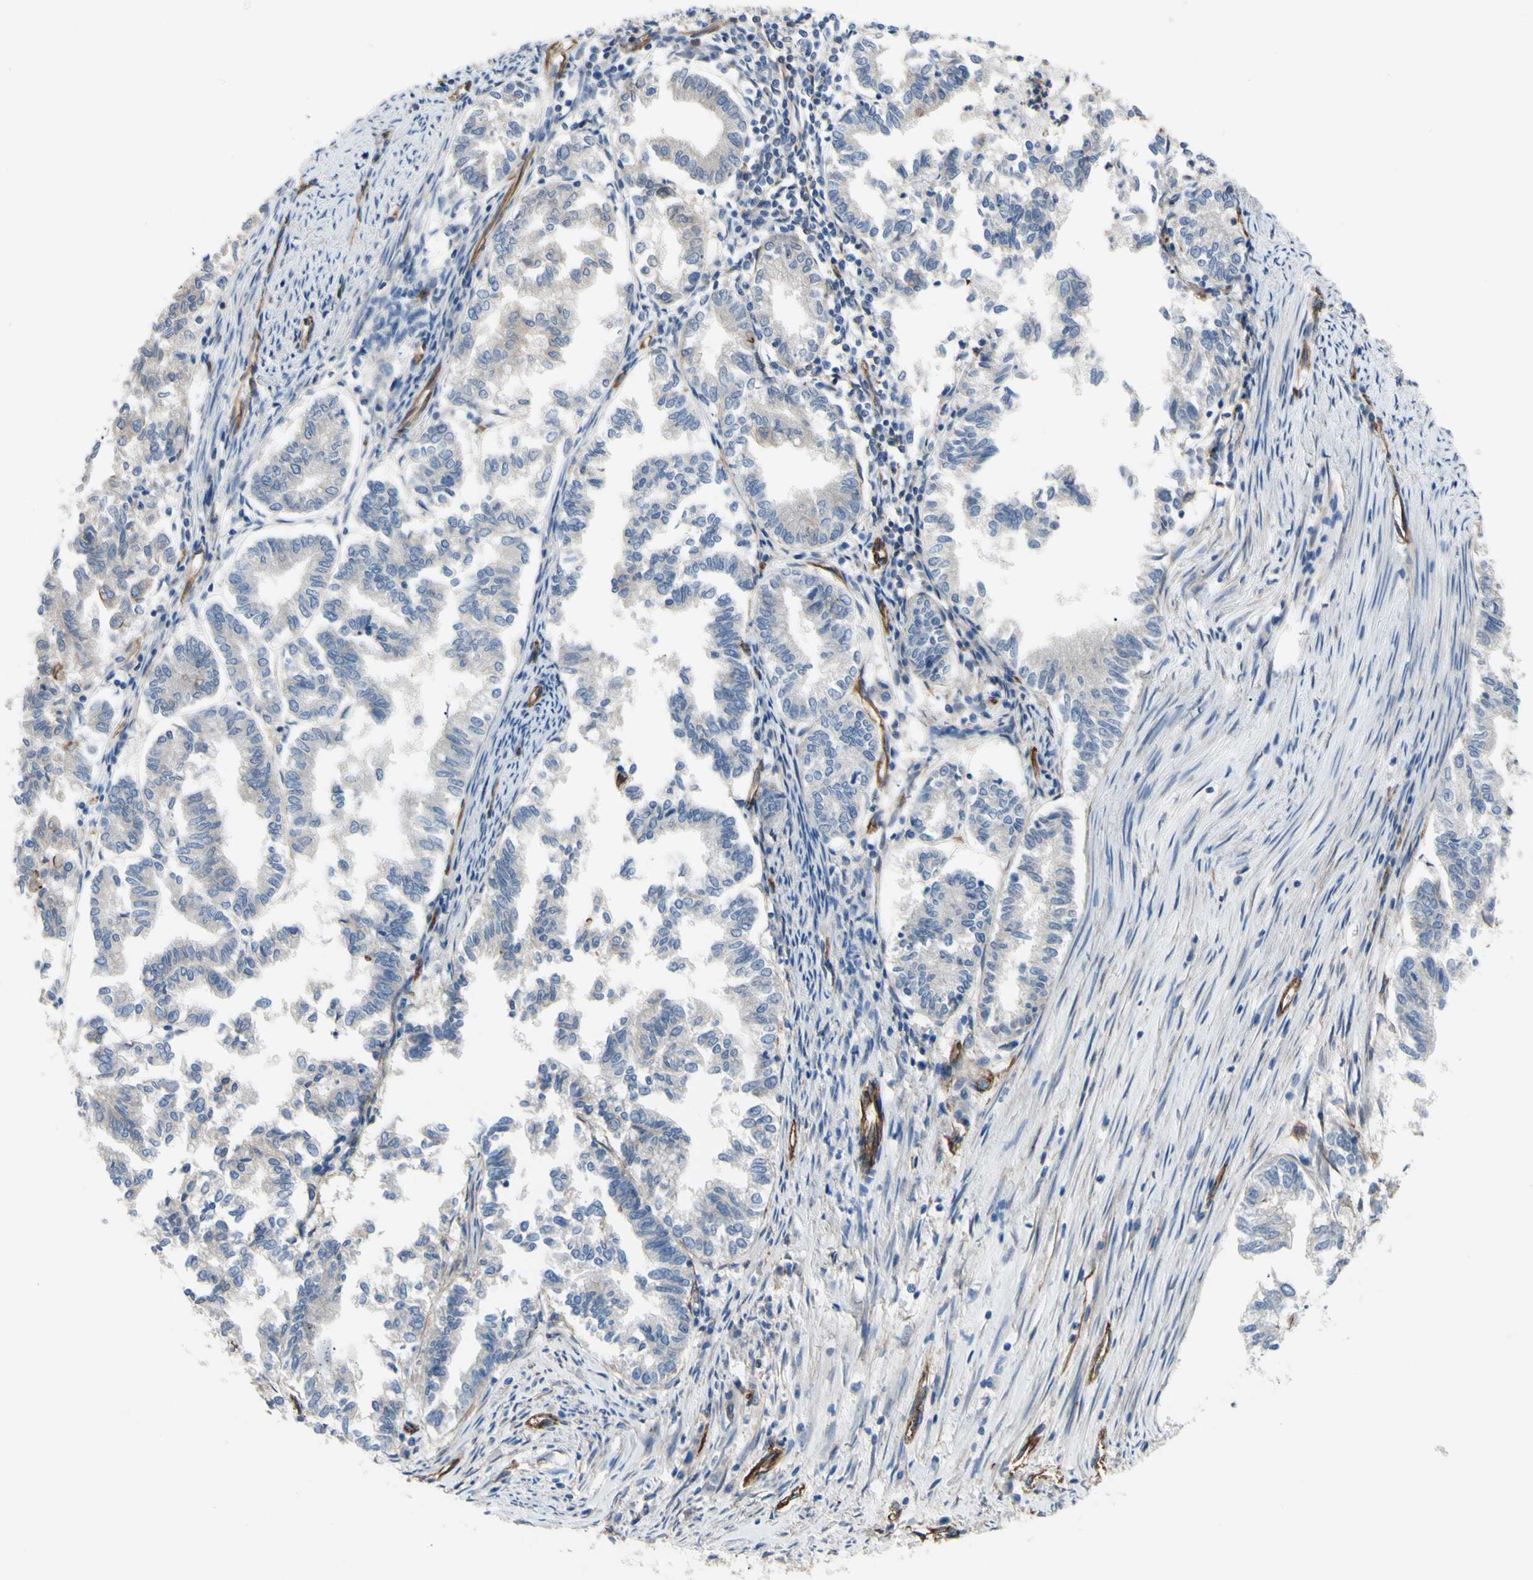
{"staining": {"intensity": "weak", "quantity": ">75%", "location": "cytoplasmic/membranous"}, "tissue": "endometrial cancer", "cell_type": "Tumor cells", "image_type": "cancer", "snomed": [{"axis": "morphology", "description": "Necrosis, NOS"}, {"axis": "morphology", "description": "Adenocarcinoma, NOS"}, {"axis": "topography", "description": "Endometrium"}], "caption": "A brown stain highlights weak cytoplasmic/membranous staining of a protein in endometrial cancer (adenocarcinoma) tumor cells. The staining was performed using DAB (3,3'-diaminobenzidine) to visualize the protein expression in brown, while the nuclei were stained in blue with hematoxylin (Magnification: 20x).", "gene": "TPBG", "patient": {"sex": "female", "age": 79}}